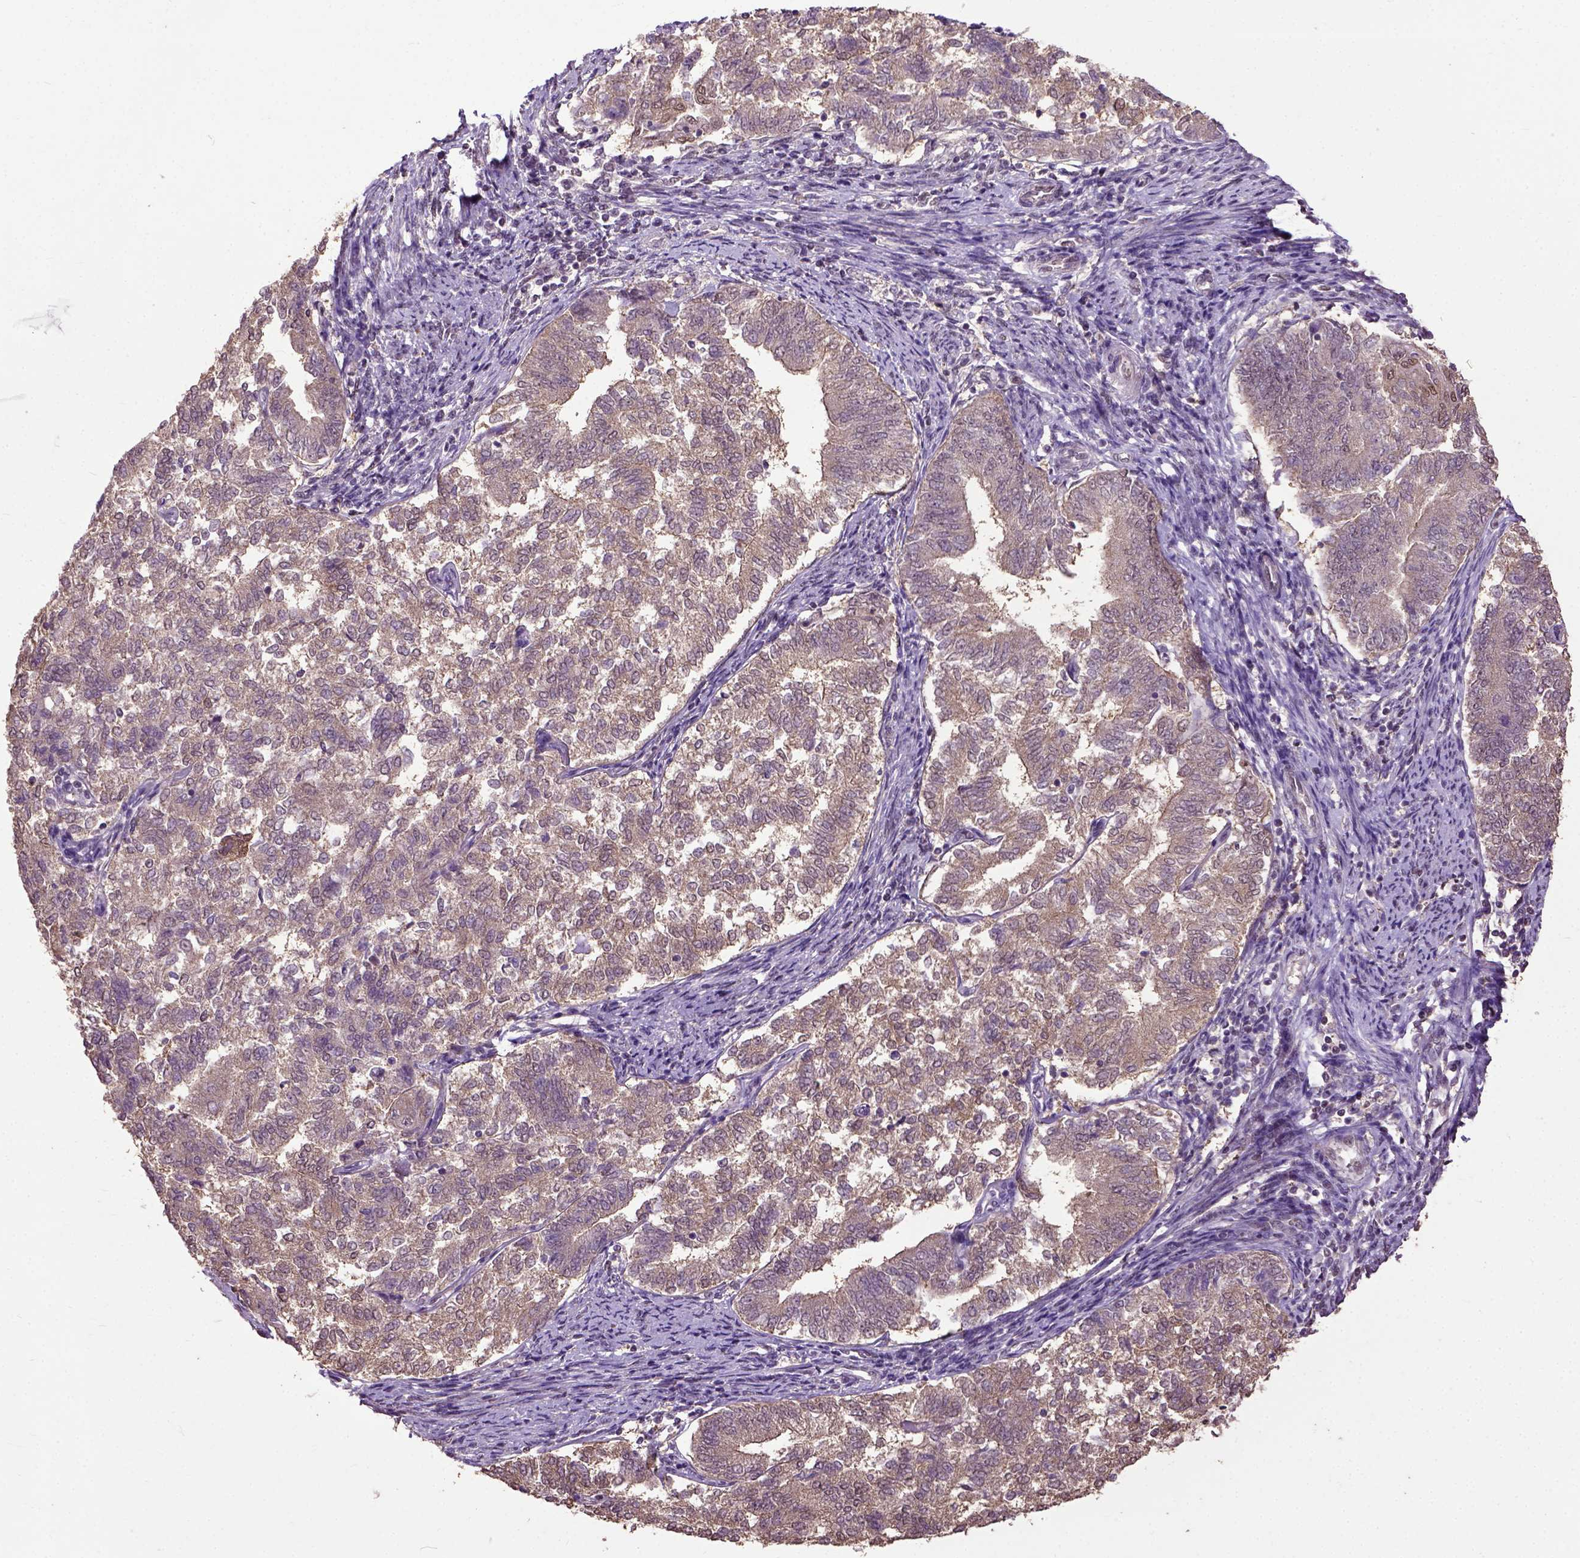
{"staining": {"intensity": "weak", "quantity": ">75%", "location": "cytoplasmic/membranous"}, "tissue": "endometrial cancer", "cell_type": "Tumor cells", "image_type": "cancer", "snomed": [{"axis": "morphology", "description": "Adenocarcinoma, NOS"}, {"axis": "topography", "description": "Endometrium"}], "caption": "High-magnification brightfield microscopy of endometrial adenocarcinoma stained with DAB (3,3'-diaminobenzidine) (brown) and counterstained with hematoxylin (blue). tumor cells exhibit weak cytoplasmic/membranous staining is seen in about>75% of cells.", "gene": "UBA3", "patient": {"sex": "female", "age": 65}}